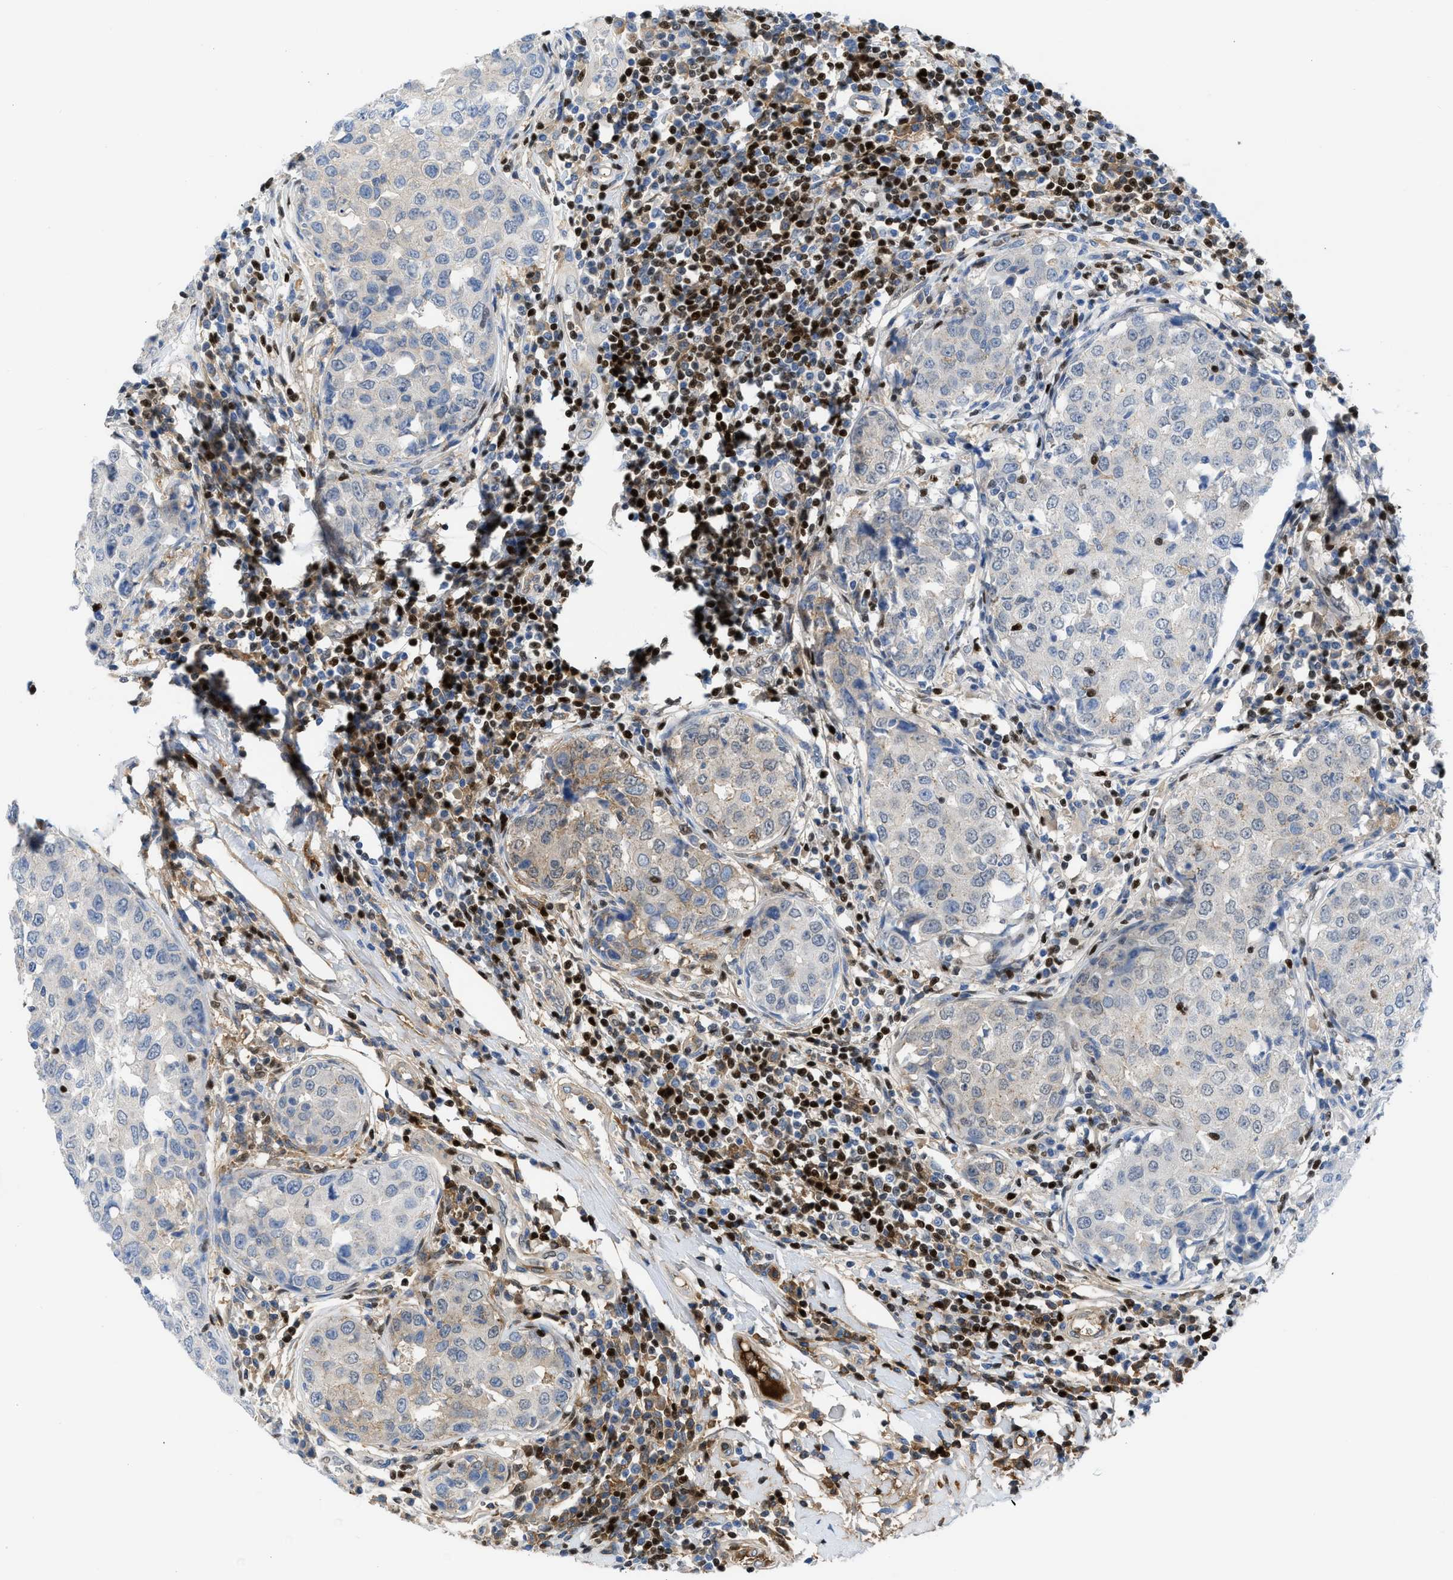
{"staining": {"intensity": "moderate", "quantity": "<25%", "location": "cytoplasmic/membranous"}, "tissue": "breast cancer", "cell_type": "Tumor cells", "image_type": "cancer", "snomed": [{"axis": "morphology", "description": "Duct carcinoma"}, {"axis": "topography", "description": "Breast"}], "caption": "Immunohistochemical staining of human breast cancer (infiltrating ductal carcinoma) demonstrates moderate cytoplasmic/membranous protein staining in about <25% of tumor cells.", "gene": "LEF1", "patient": {"sex": "female", "age": 27}}